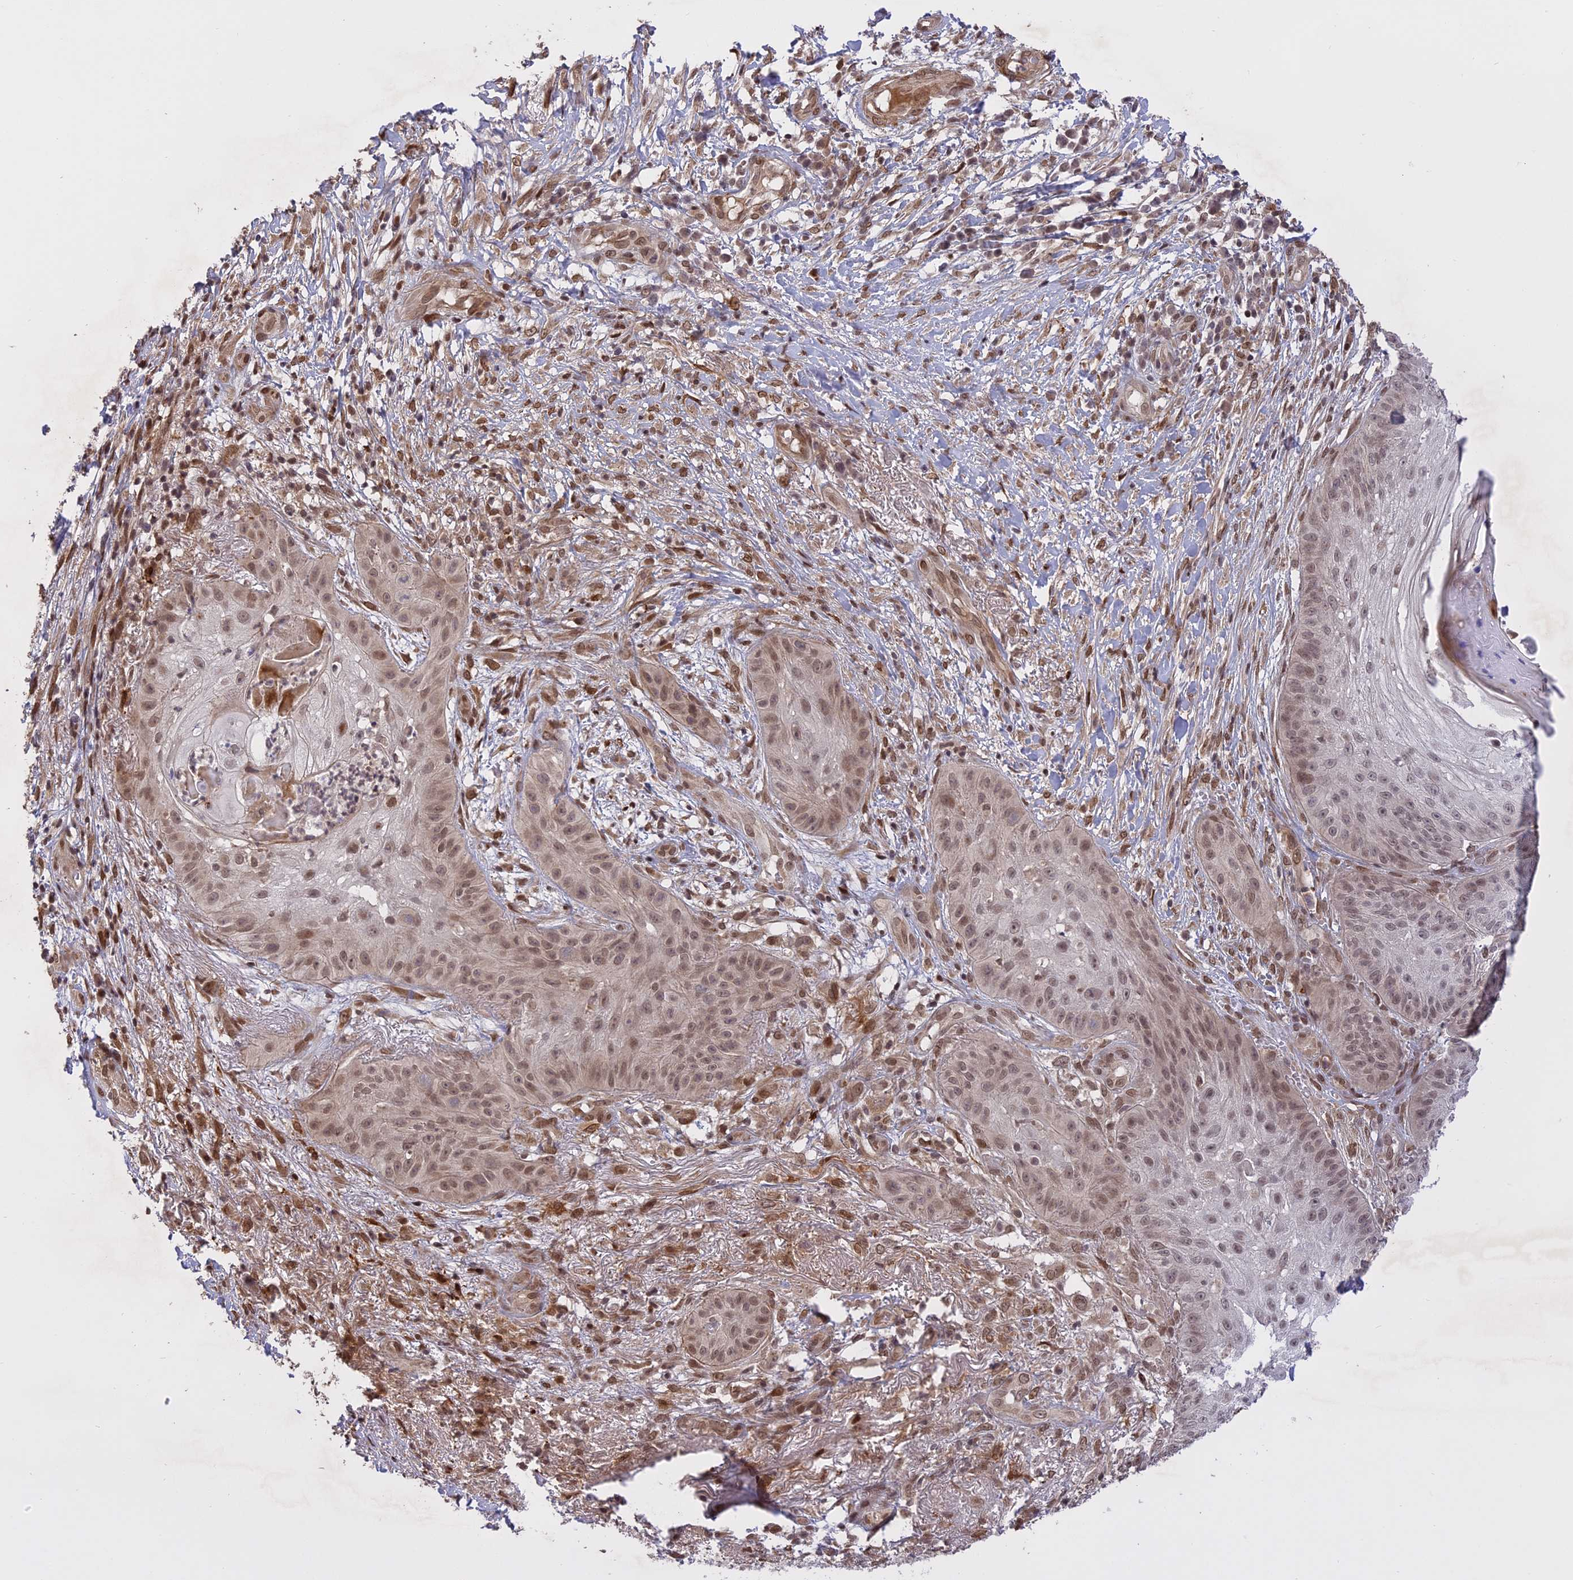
{"staining": {"intensity": "weak", "quantity": "<25%", "location": "nuclear"}, "tissue": "skin cancer", "cell_type": "Tumor cells", "image_type": "cancer", "snomed": [{"axis": "morphology", "description": "Squamous cell carcinoma, NOS"}, {"axis": "topography", "description": "Skin"}], "caption": "An image of human skin squamous cell carcinoma is negative for staining in tumor cells.", "gene": "PRELID2", "patient": {"sex": "male", "age": 70}}